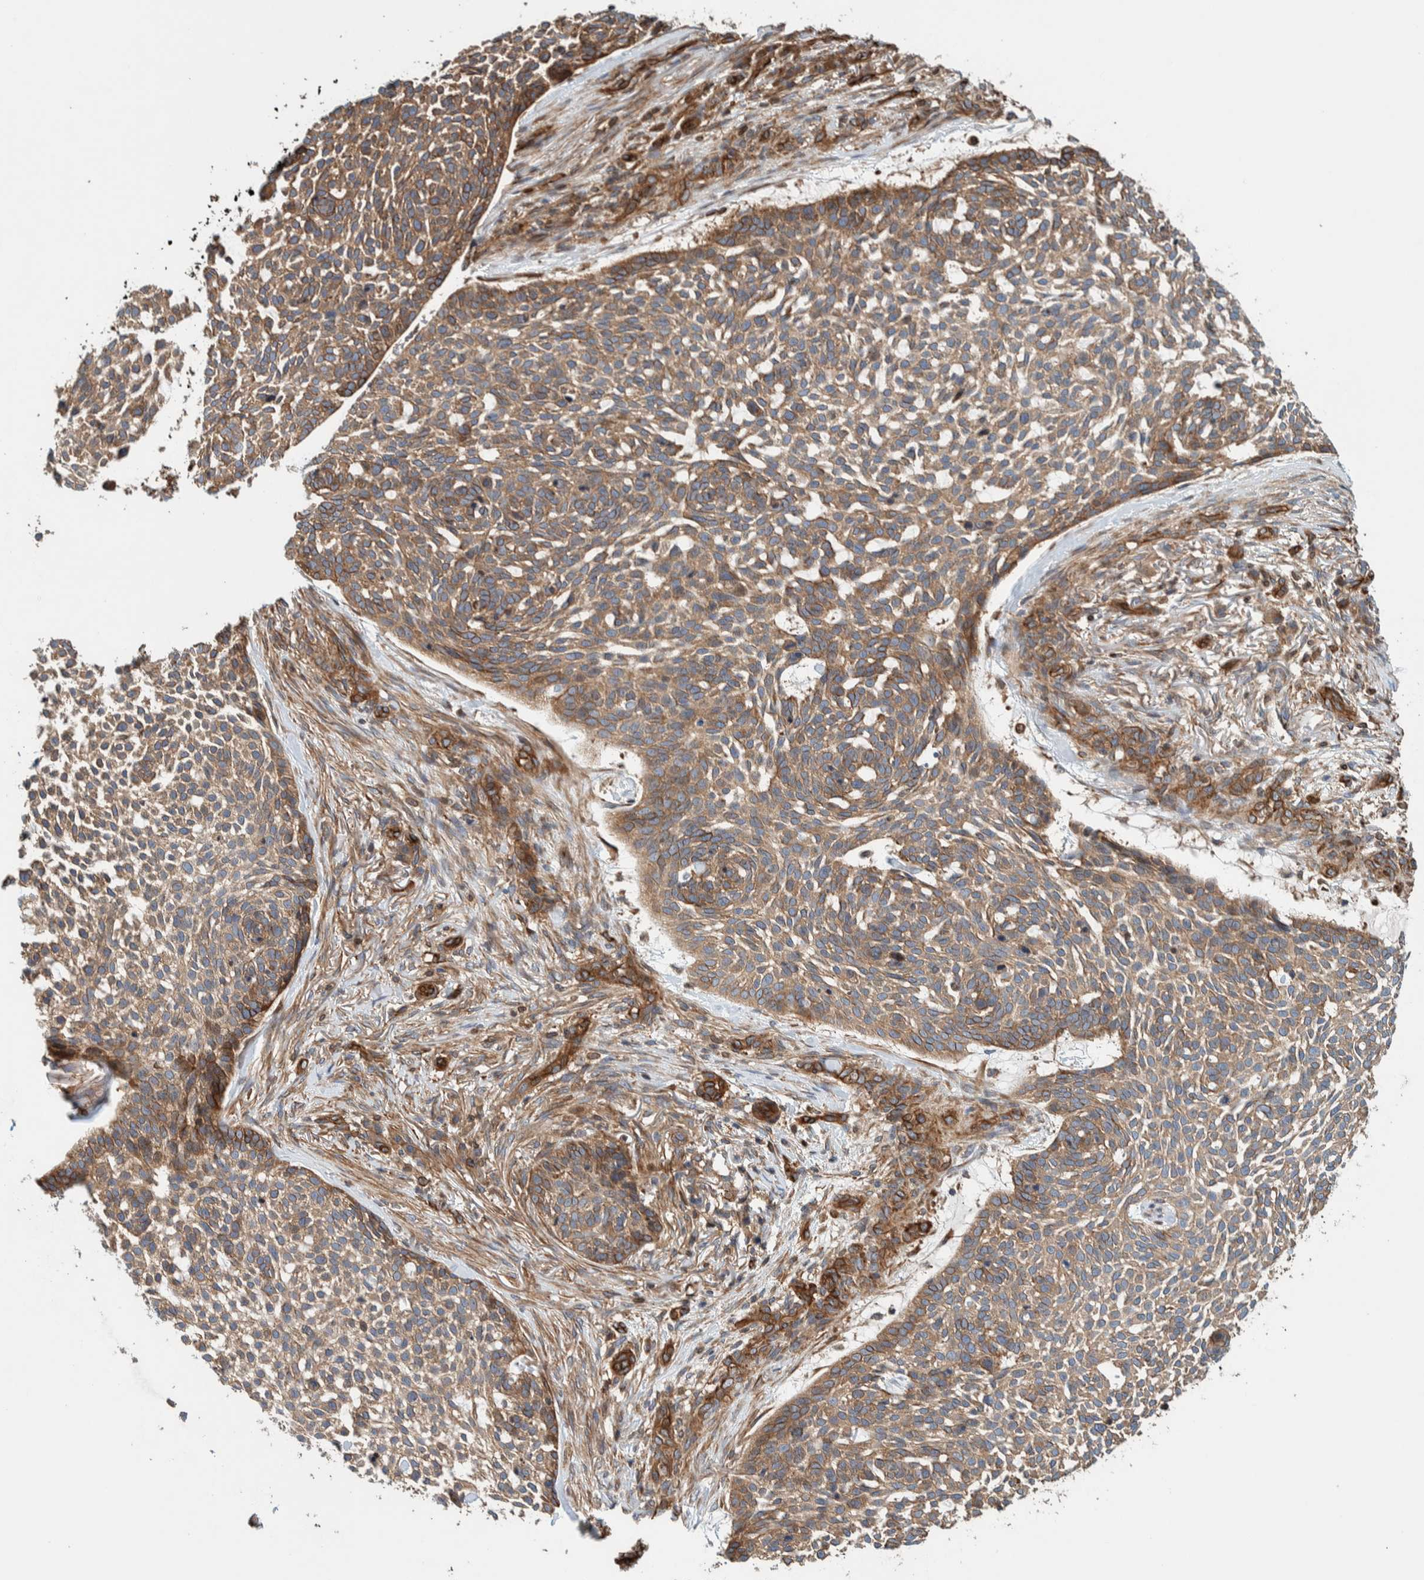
{"staining": {"intensity": "moderate", "quantity": ">75%", "location": "cytoplasmic/membranous"}, "tissue": "skin cancer", "cell_type": "Tumor cells", "image_type": "cancer", "snomed": [{"axis": "morphology", "description": "Basal cell carcinoma"}, {"axis": "topography", "description": "Skin"}], "caption": "Tumor cells exhibit medium levels of moderate cytoplasmic/membranous positivity in approximately >75% of cells in skin basal cell carcinoma. Nuclei are stained in blue.", "gene": "PKD1L1", "patient": {"sex": "female", "age": 64}}